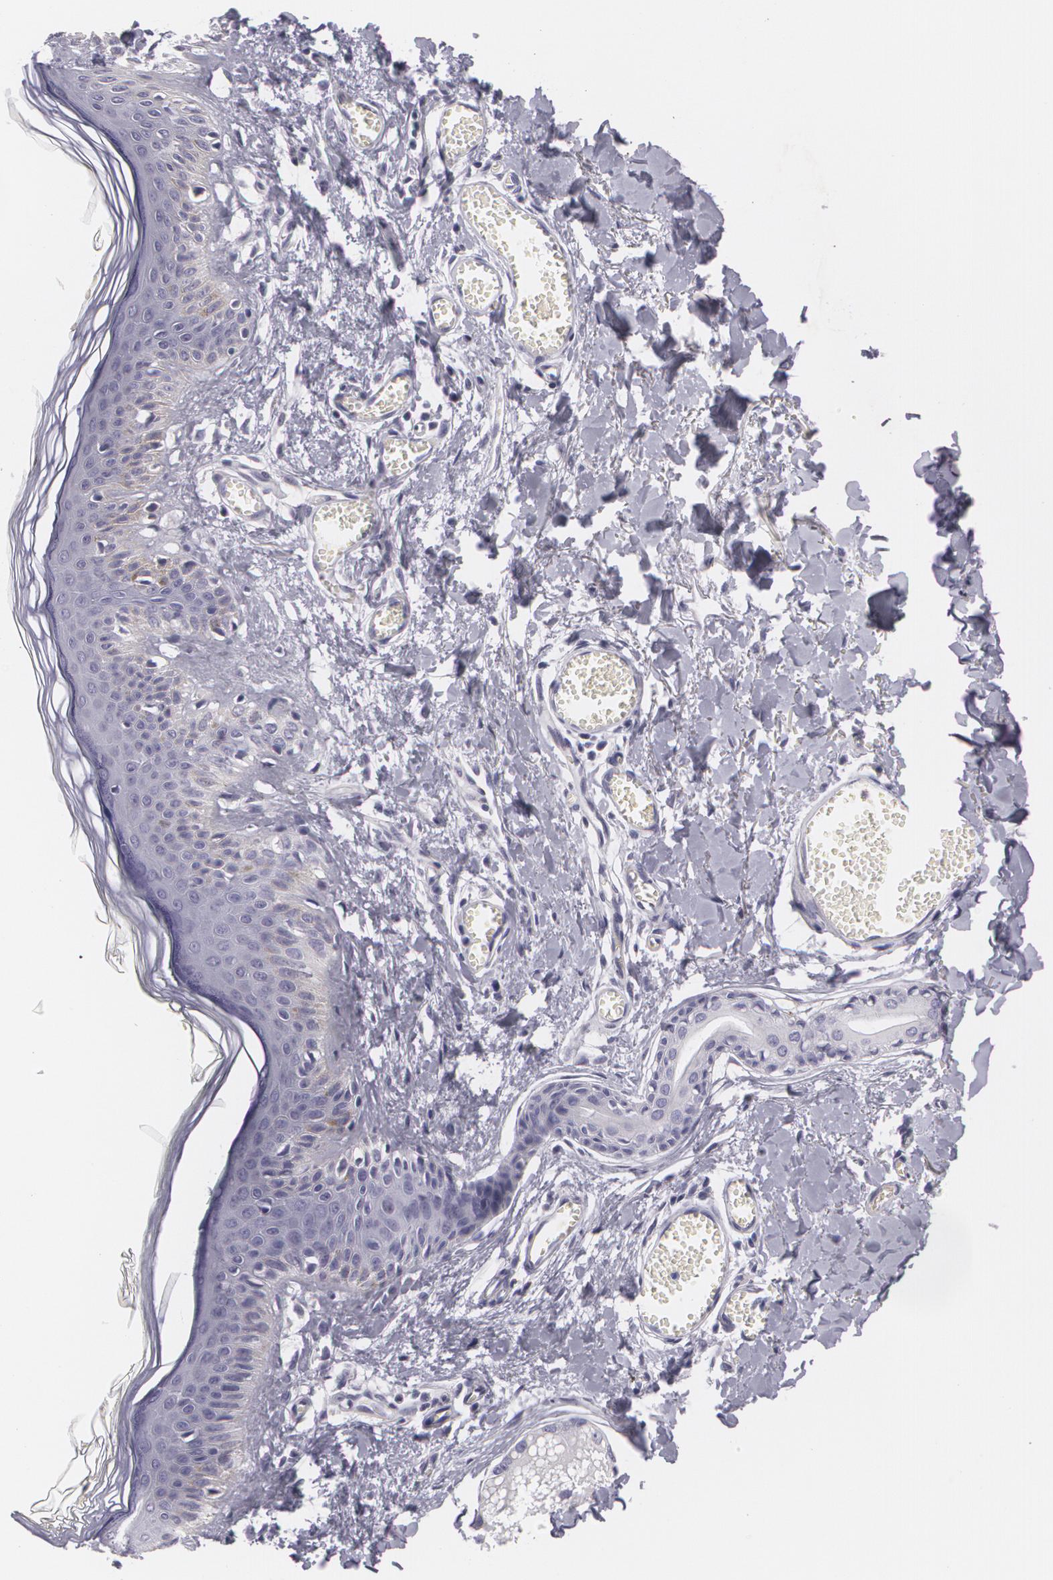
{"staining": {"intensity": "negative", "quantity": "none", "location": "none"}, "tissue": "skin", "cell_type": "Fibroblasts", "image_type": "normal", "snomed": [{"axis": "morphology", "description": "Normal tissue, NOS"}, {"axis": "morphology", "description": "Sarcoma, NOS"}, {"axis": "topography", "description": "Skin"}, {"axis": "topography", "description": "Soft tissue"}], "caption": "A high-resolution micrograph shows immunohistochemistry (IHC) staining of benign skin, which shows no significant positivity in fibroblasts.", "gene": "MAP2", "patient": {"sex": "female", "age": 51}}